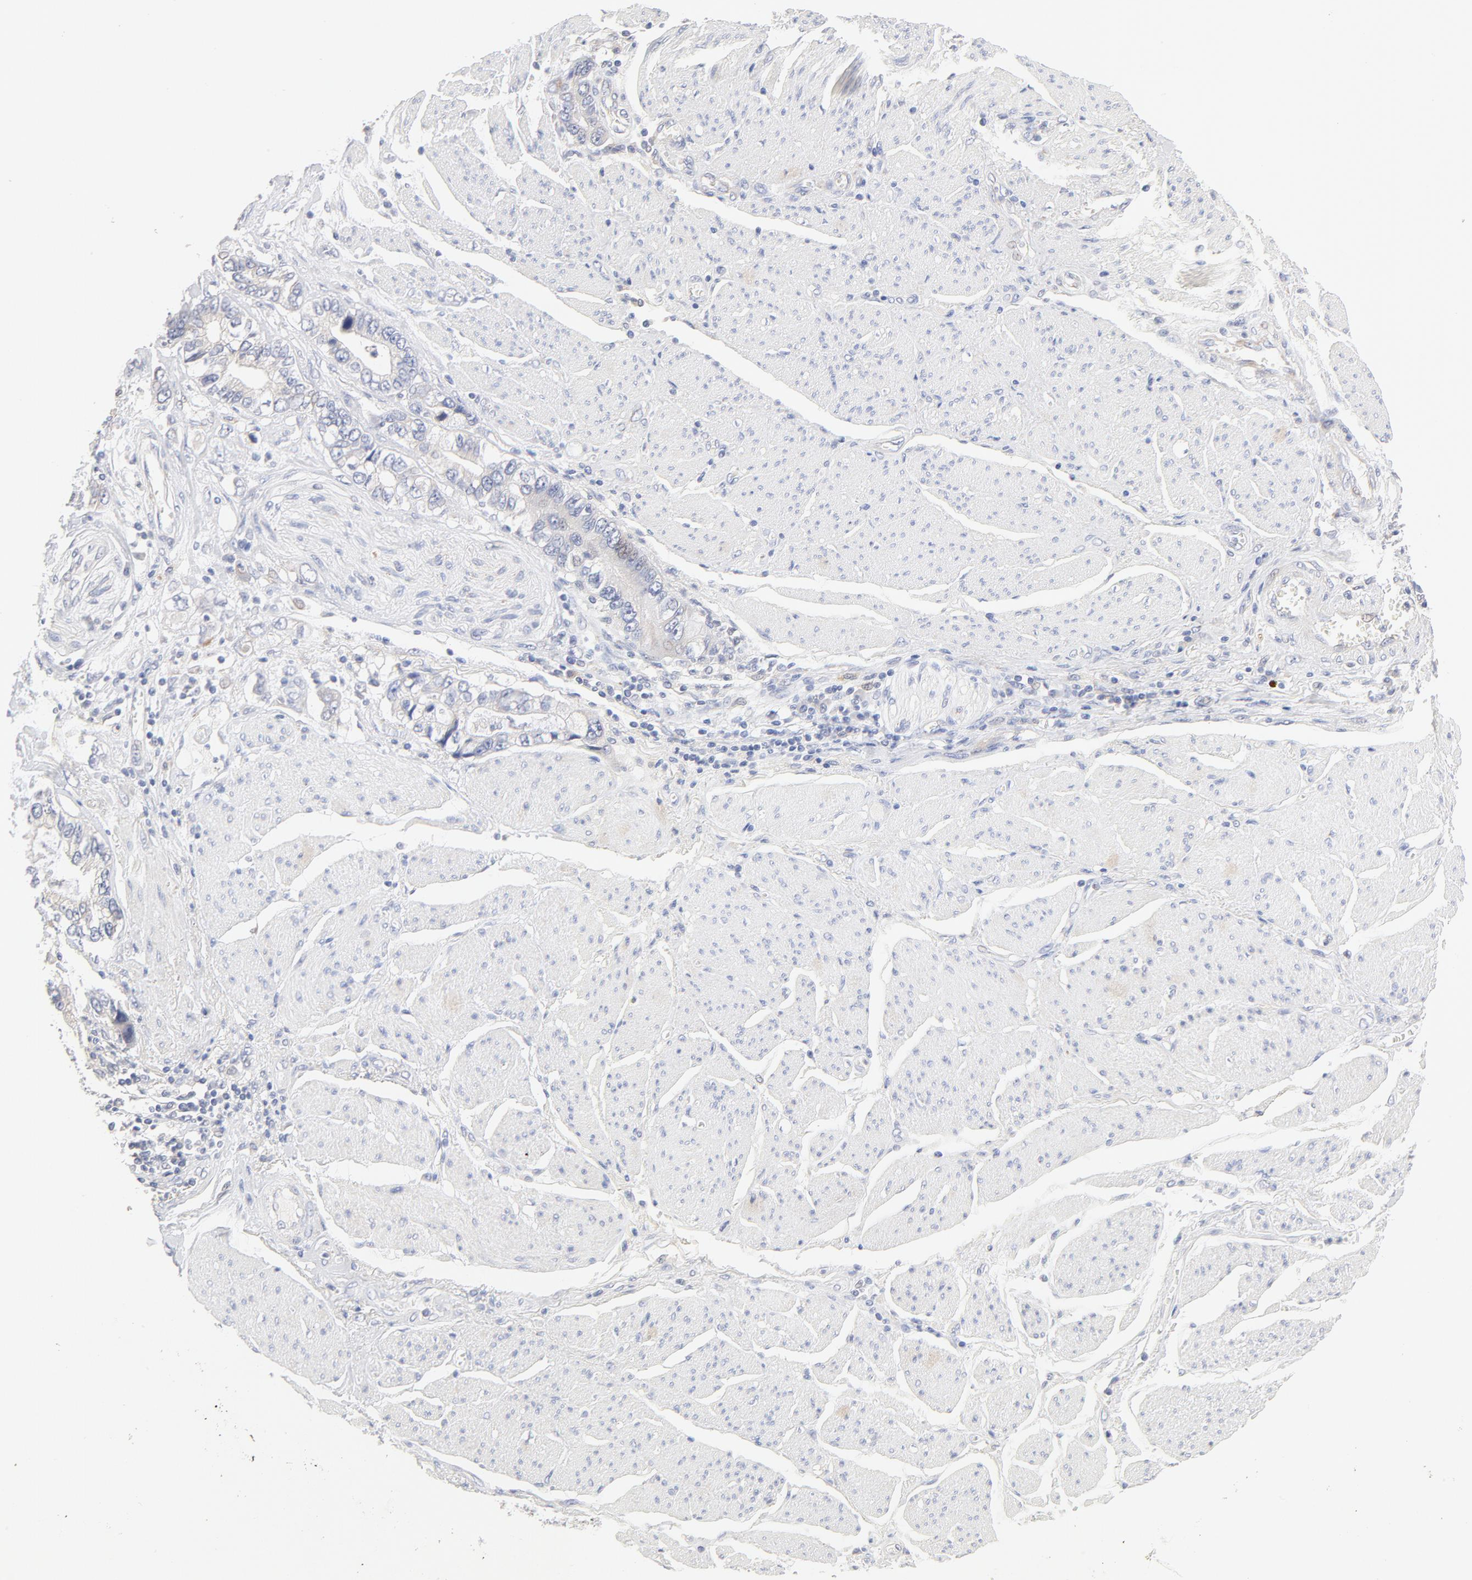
{"staining": {"intensity": "negative", "quantity": "none", "location": "none"}, "tissue": "stomach cancer", "cell_type": "Tumor cells", "image_type": "cancer", "snomed": [{"axis": "morphology", "description": "Adenocarcinoma, NOS"}, {"axis": "topography", "description": "Pancreas"}, {"axis": "topography", "description": "Stomach, upper"}], "caption": "Adenocarcinoma (stomach) was stained to show a protein in brown. There is no significant staining in tumor cells. (IHC, brightfield microscopy, high magnification).", "gene": "MTERF2", "patient": {"sex": "male", "age": 77}}